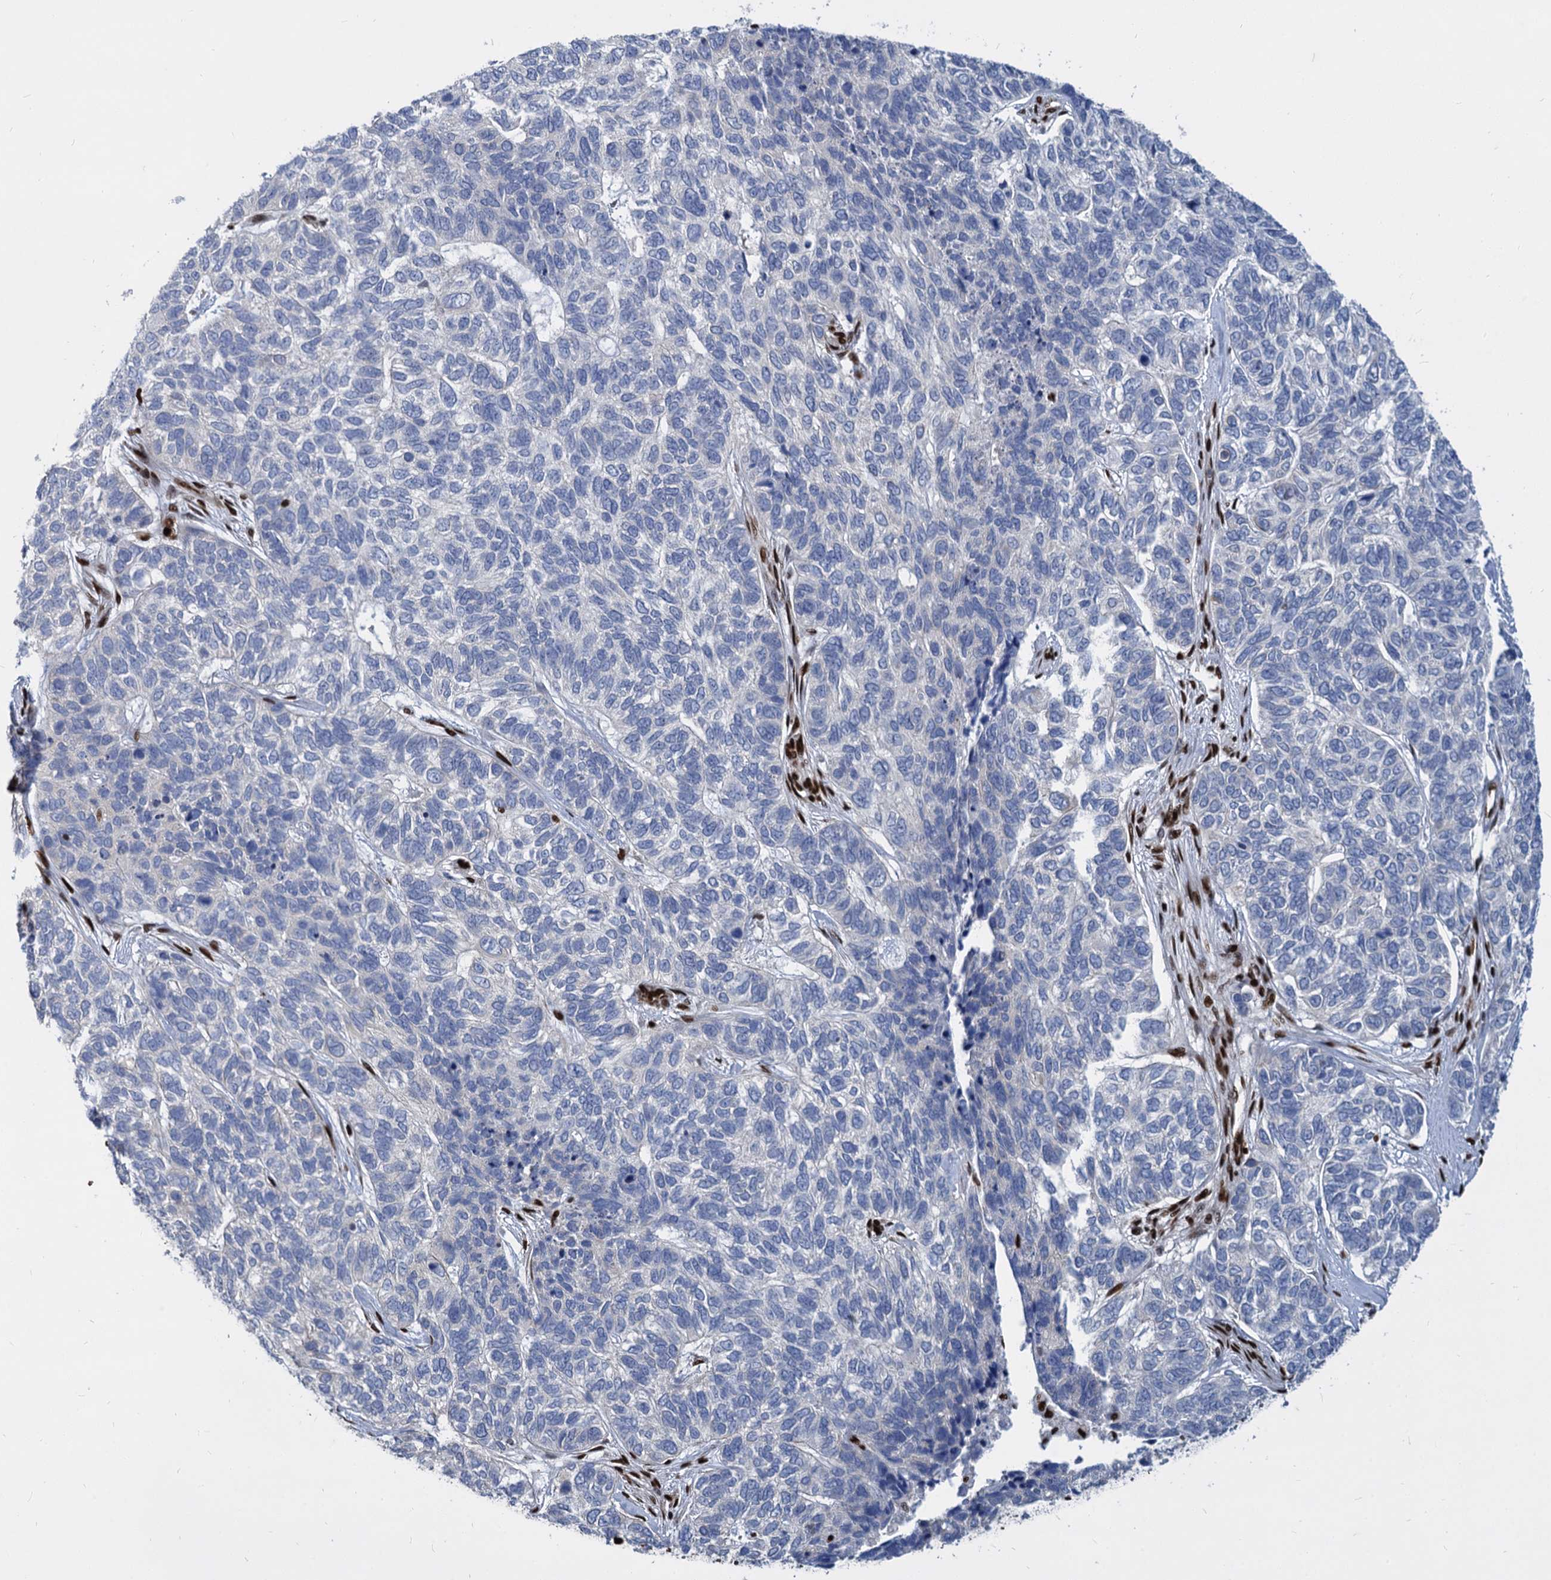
{"staining": {"intensity": "negative", "quantity": "none", "location": "none"}, "tissue": "skin cancer", "cell_type": "Tumor cells", "image_type": "cancer", "snomed": [{"axis": "morphology", "description": "Basal cell carcinoma"}, {"axis": "topography", "description": "Skin"}], "caption": "Immunohistochemistry image of neoplastic tissue: basal cell carcinoma (skin) stained with DAB shows no significant protein positivity in tumor cells.", "gene": "MECP2", "patient": {"sex": "female", "age": 65}}